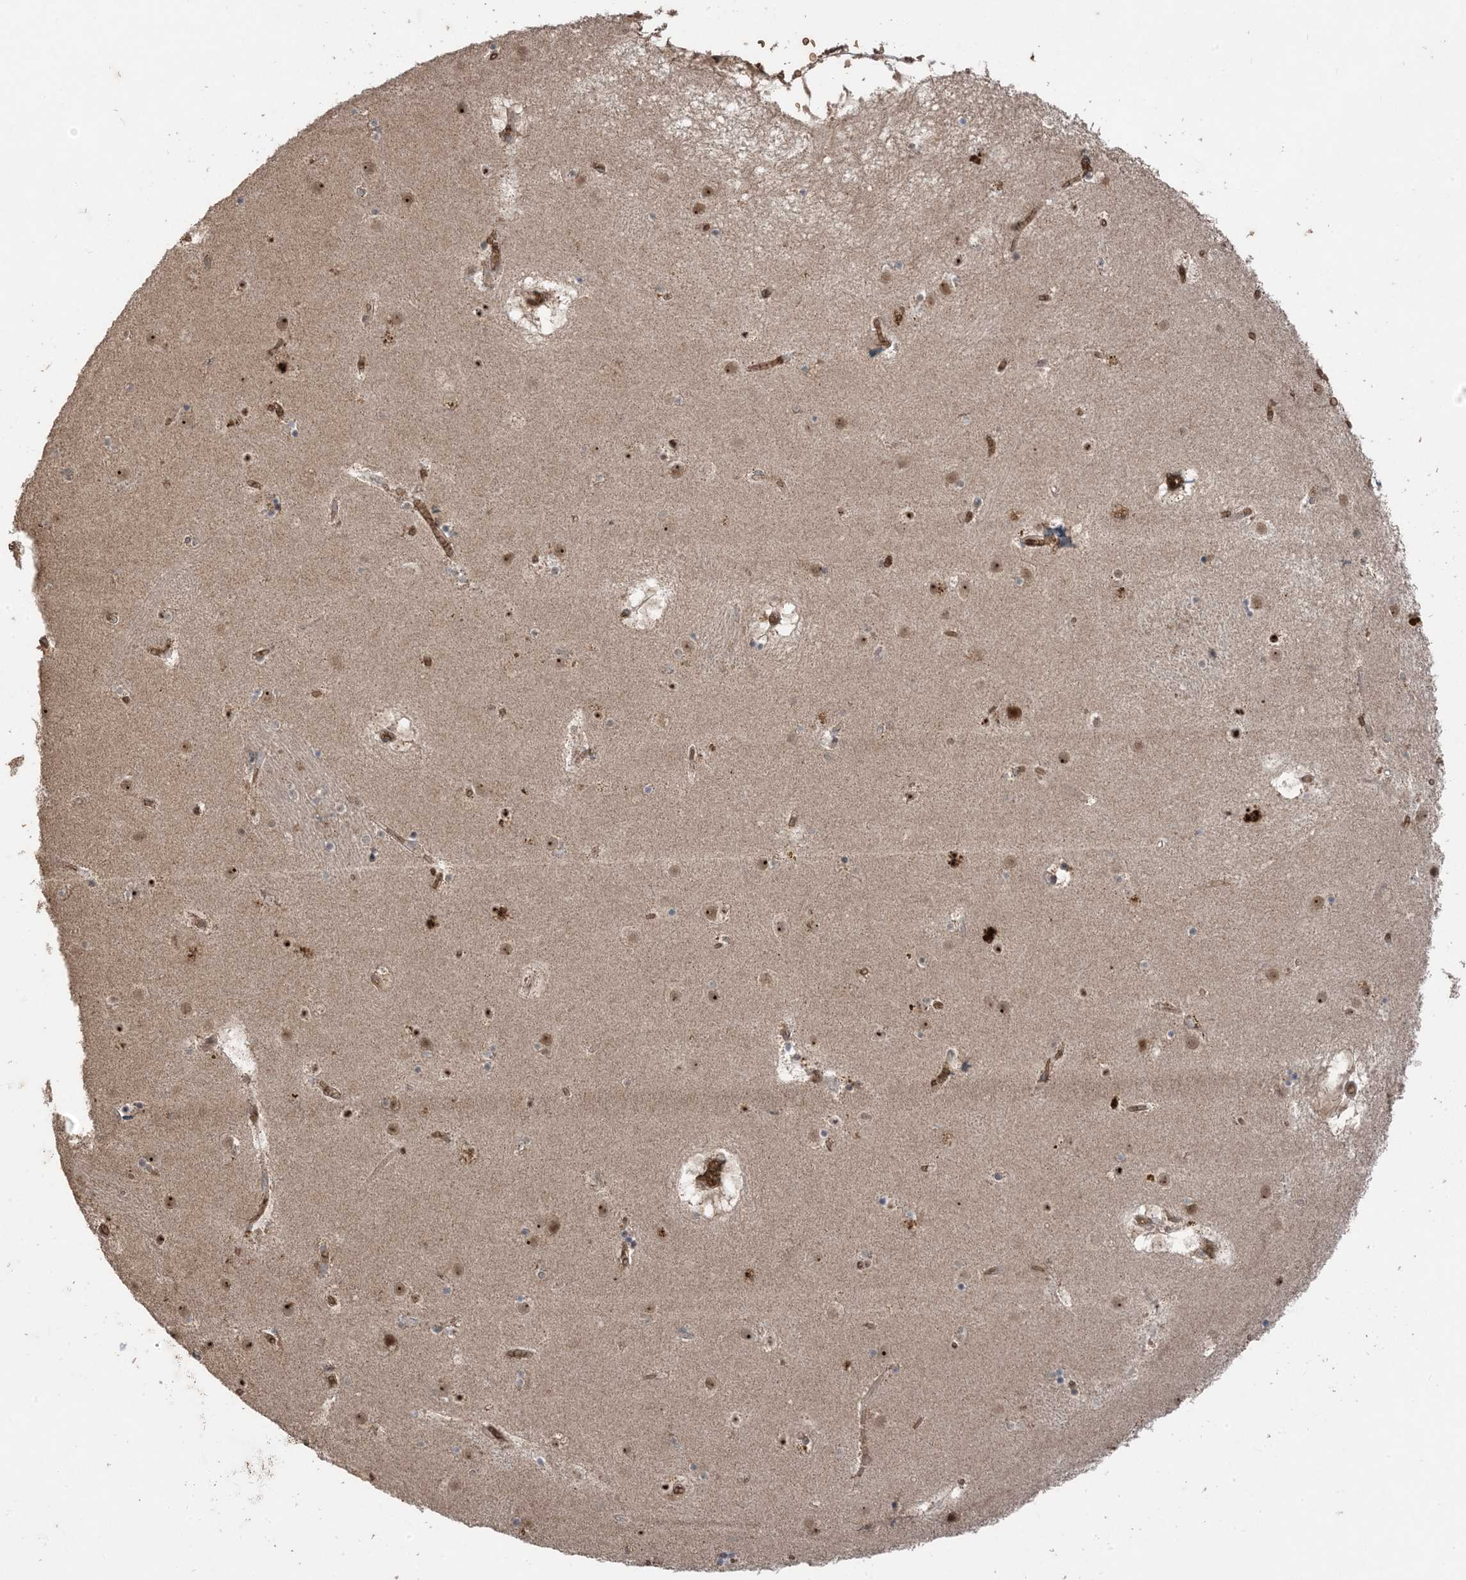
{"staining": {"intensity": "weak", "quantity": "<25%", "location": "cytoplasmic/membranous"}, "tissue": "caudate", "cell_type": "Glial cells", "image_type": "normal", "snomed": [{"axis": "morphology", "description": "Normal tissue, NOS"}, {"axis": "topography", "description": "Lateral ventricle wall"}], "caption": "The micrograph reveals no staining of glial cells in unremarkable caudate.", "gene": "PUSL1", "patient": {"sex": "male", "age": 70}}